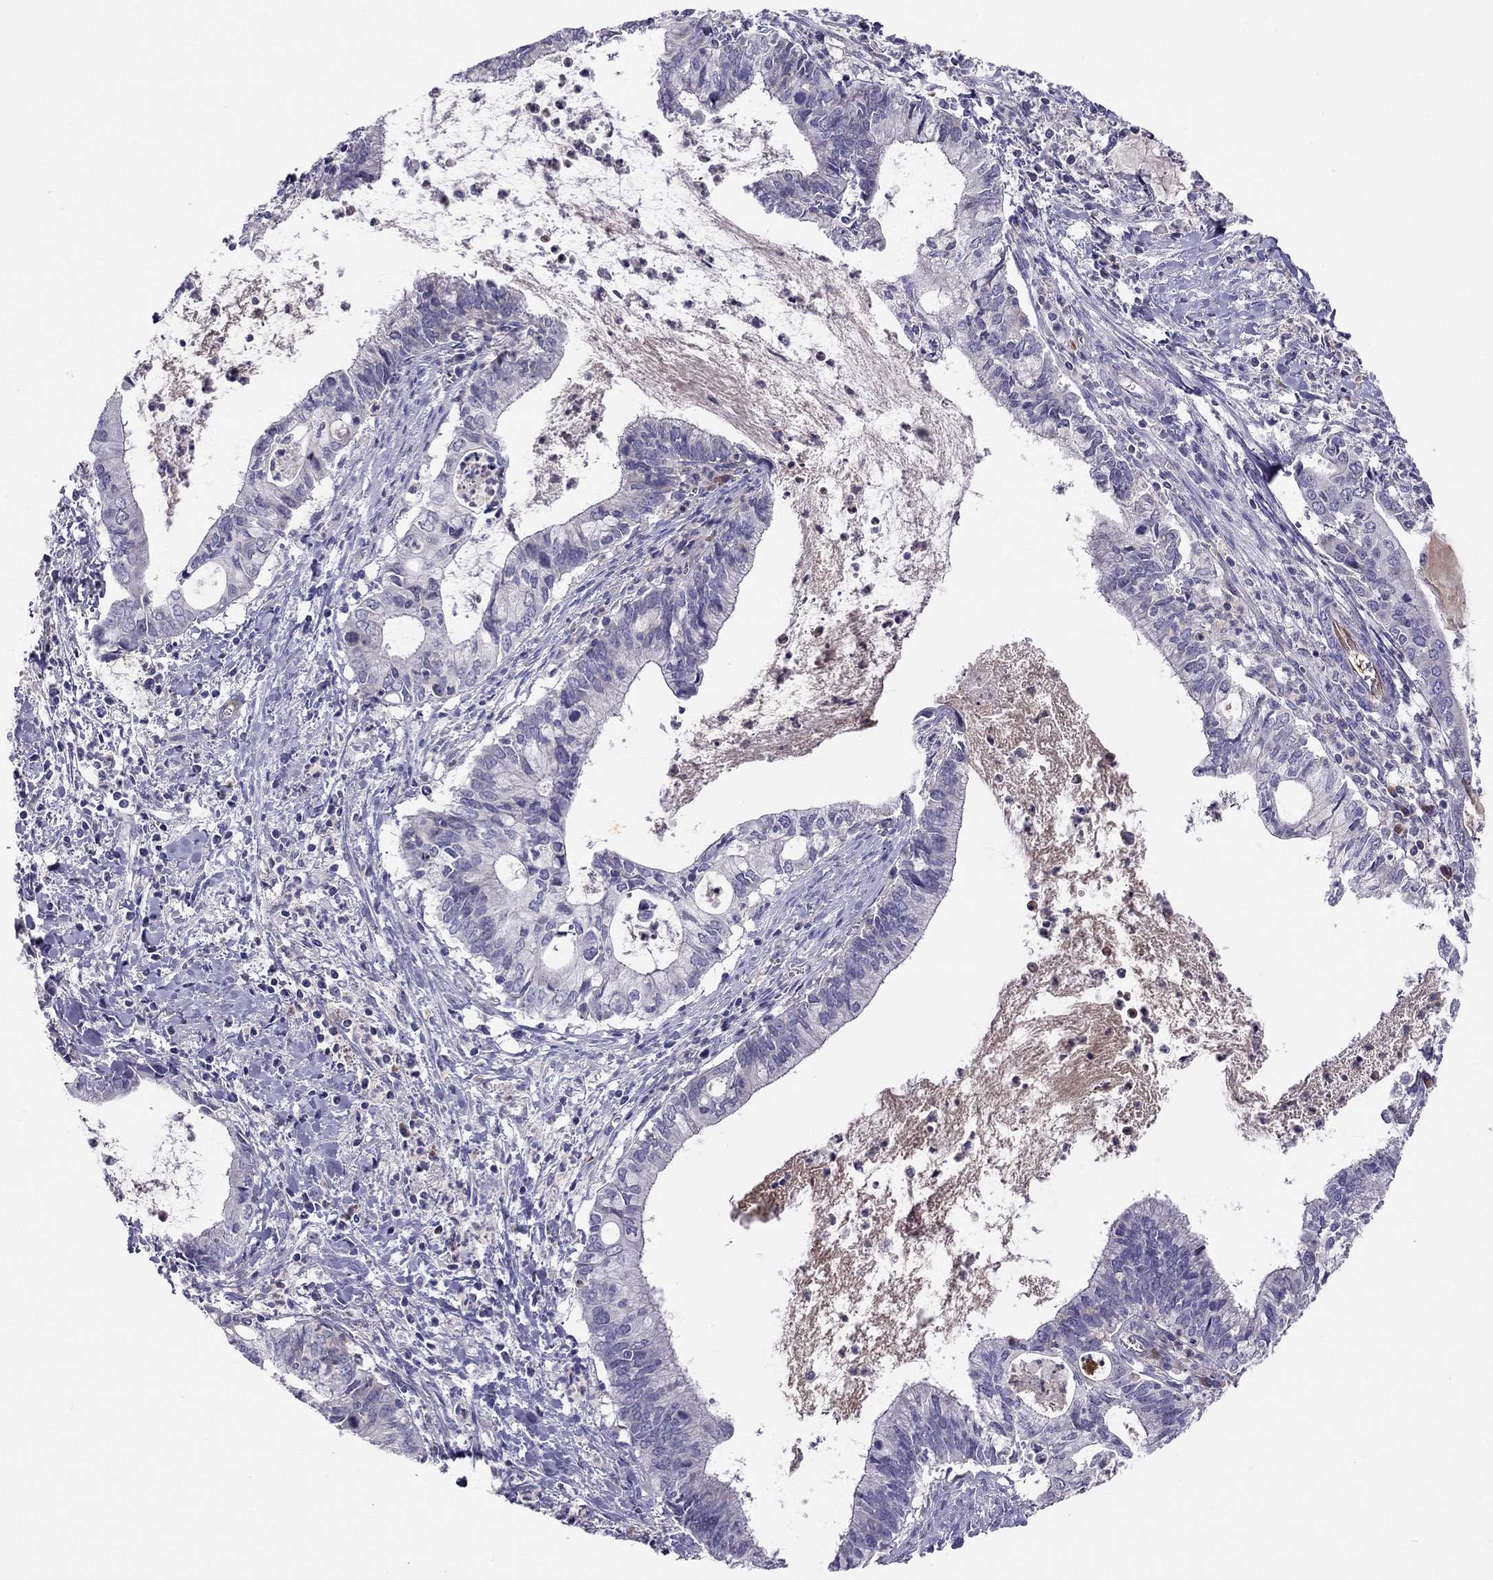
{"staining": {"intensity": "negative", "quantity": "none", "location": "none"}, "tissue": "cervical cancer", "cell_type": "Tumor cells", "image_type": "cancer", "snomed": [{"axis": "morphology", "description": "Adenocarcinoma, NOS"}, {"axis": "topography", "description": "Cervix"}], "caption": "A high-resolution histopathology image shows immunohistochemistry staining of cervical cancer, which reveals no significant expression in tumor cells.", "gene": "FRMD1", "patient": {"sex": "female", "age": 42}}